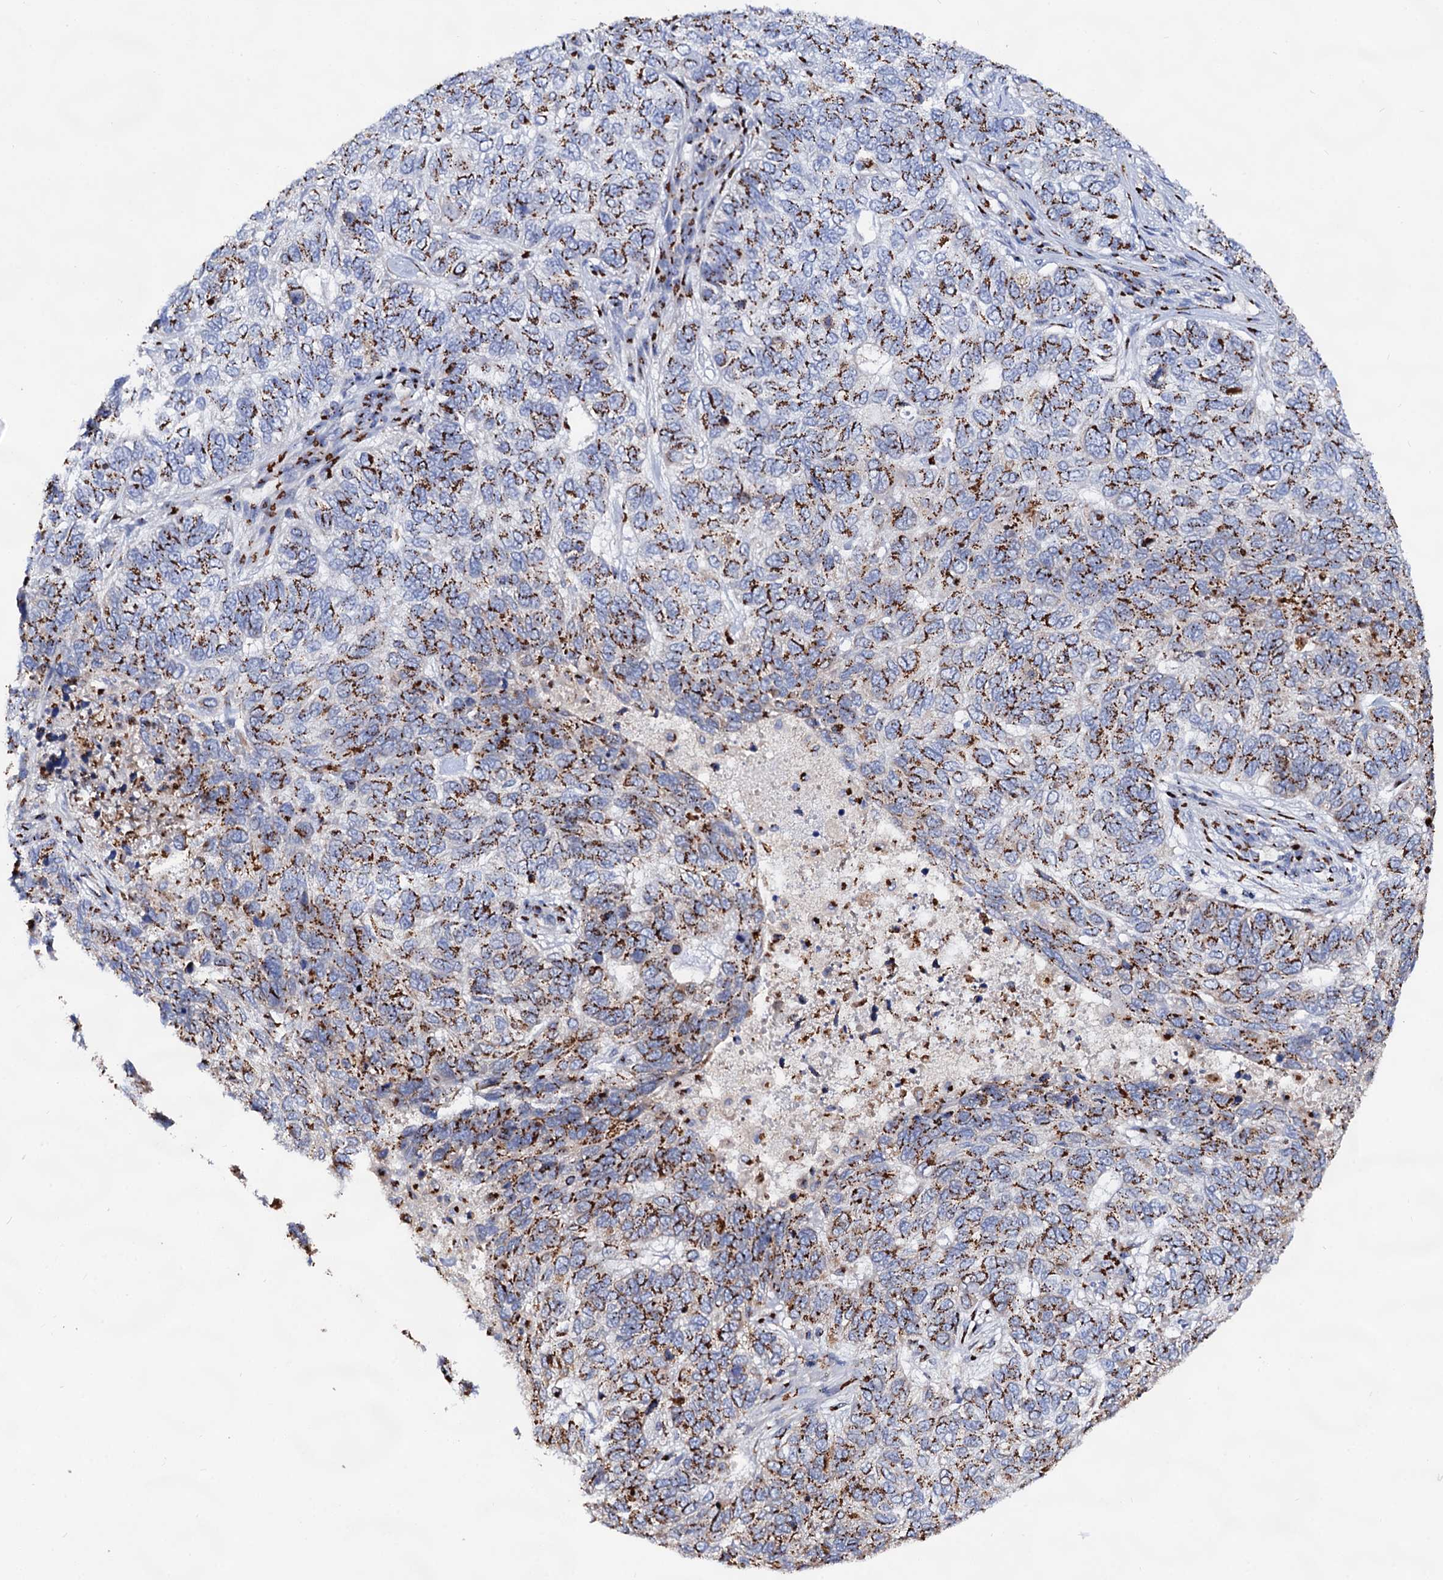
{"staining": {"intensity": "strong", "quantity": ">75%", "location": "cytoplasmic/membranous"}, "tissue": "skin cancer", "cell_type": "Tumor cells", "image_type": "cancer", "snomed": [{"axis": "morphology", "description": "Basal cell carcinoma"}, {"axis": "topography", "description": "Skin"}], "caption": "Strong cytoplasmic/membranous protein staining is present in about >75% of tumor cells in skin cancer.", "gene": "TM9SF3", "patient": {"sex": "female", "age": 65}}